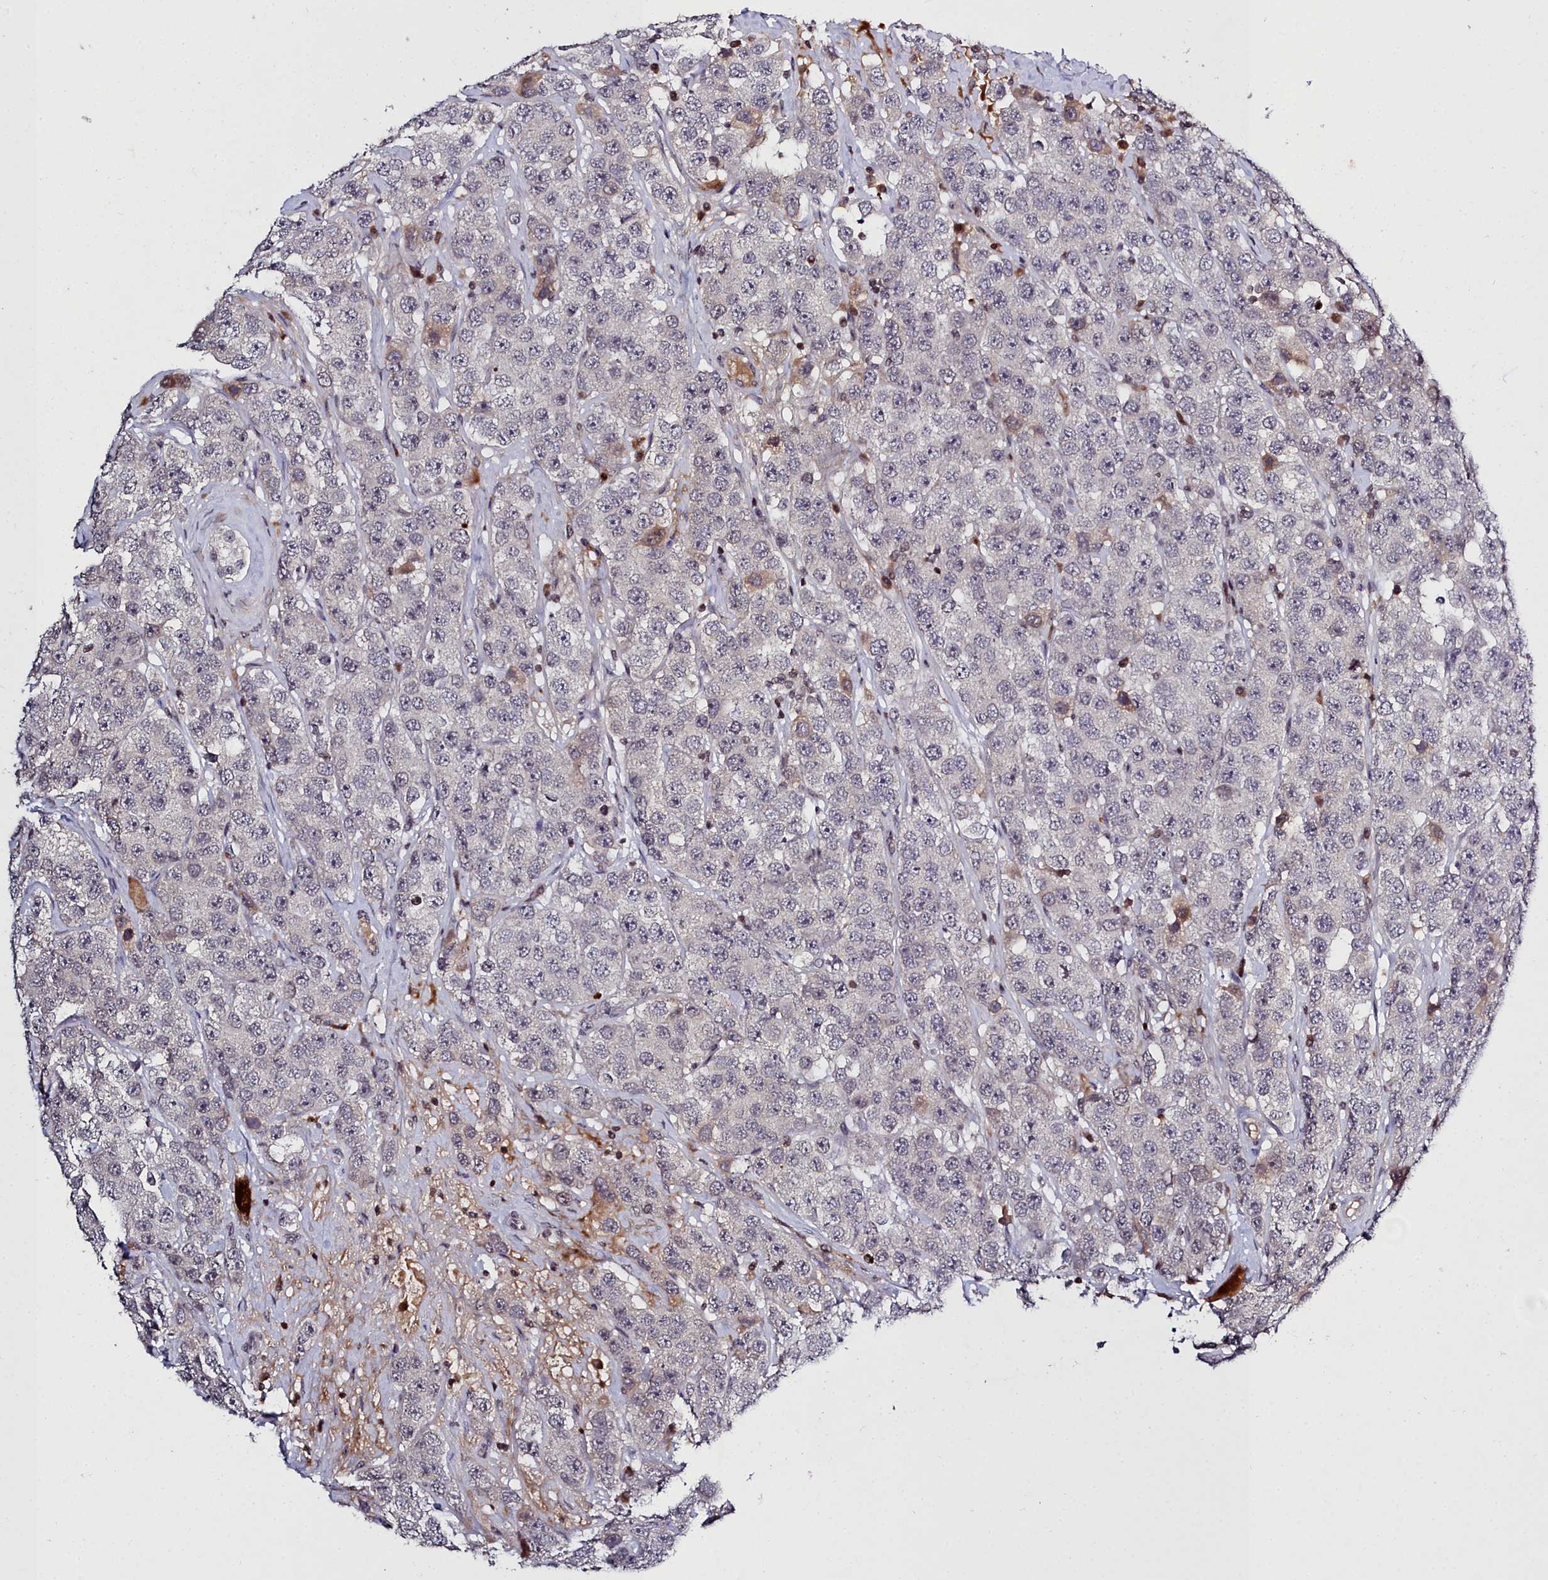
{"staining": {"intensity": "negative", "quantity": "none", "location": "none"}, "tissue": "testis cancer", "cell_type": "Tumor cells", "image_type": "cancer", "snomed": [{"axis": "morphology", "description": "Seminoma, NOS"}, {"axis": "topography", "description": "Testis"}], "caption": "Tumor cells are negative for protein expression in human testis seminoma.", "gene": "FZD4", "patient": {"sex": "male", "age": 28}}